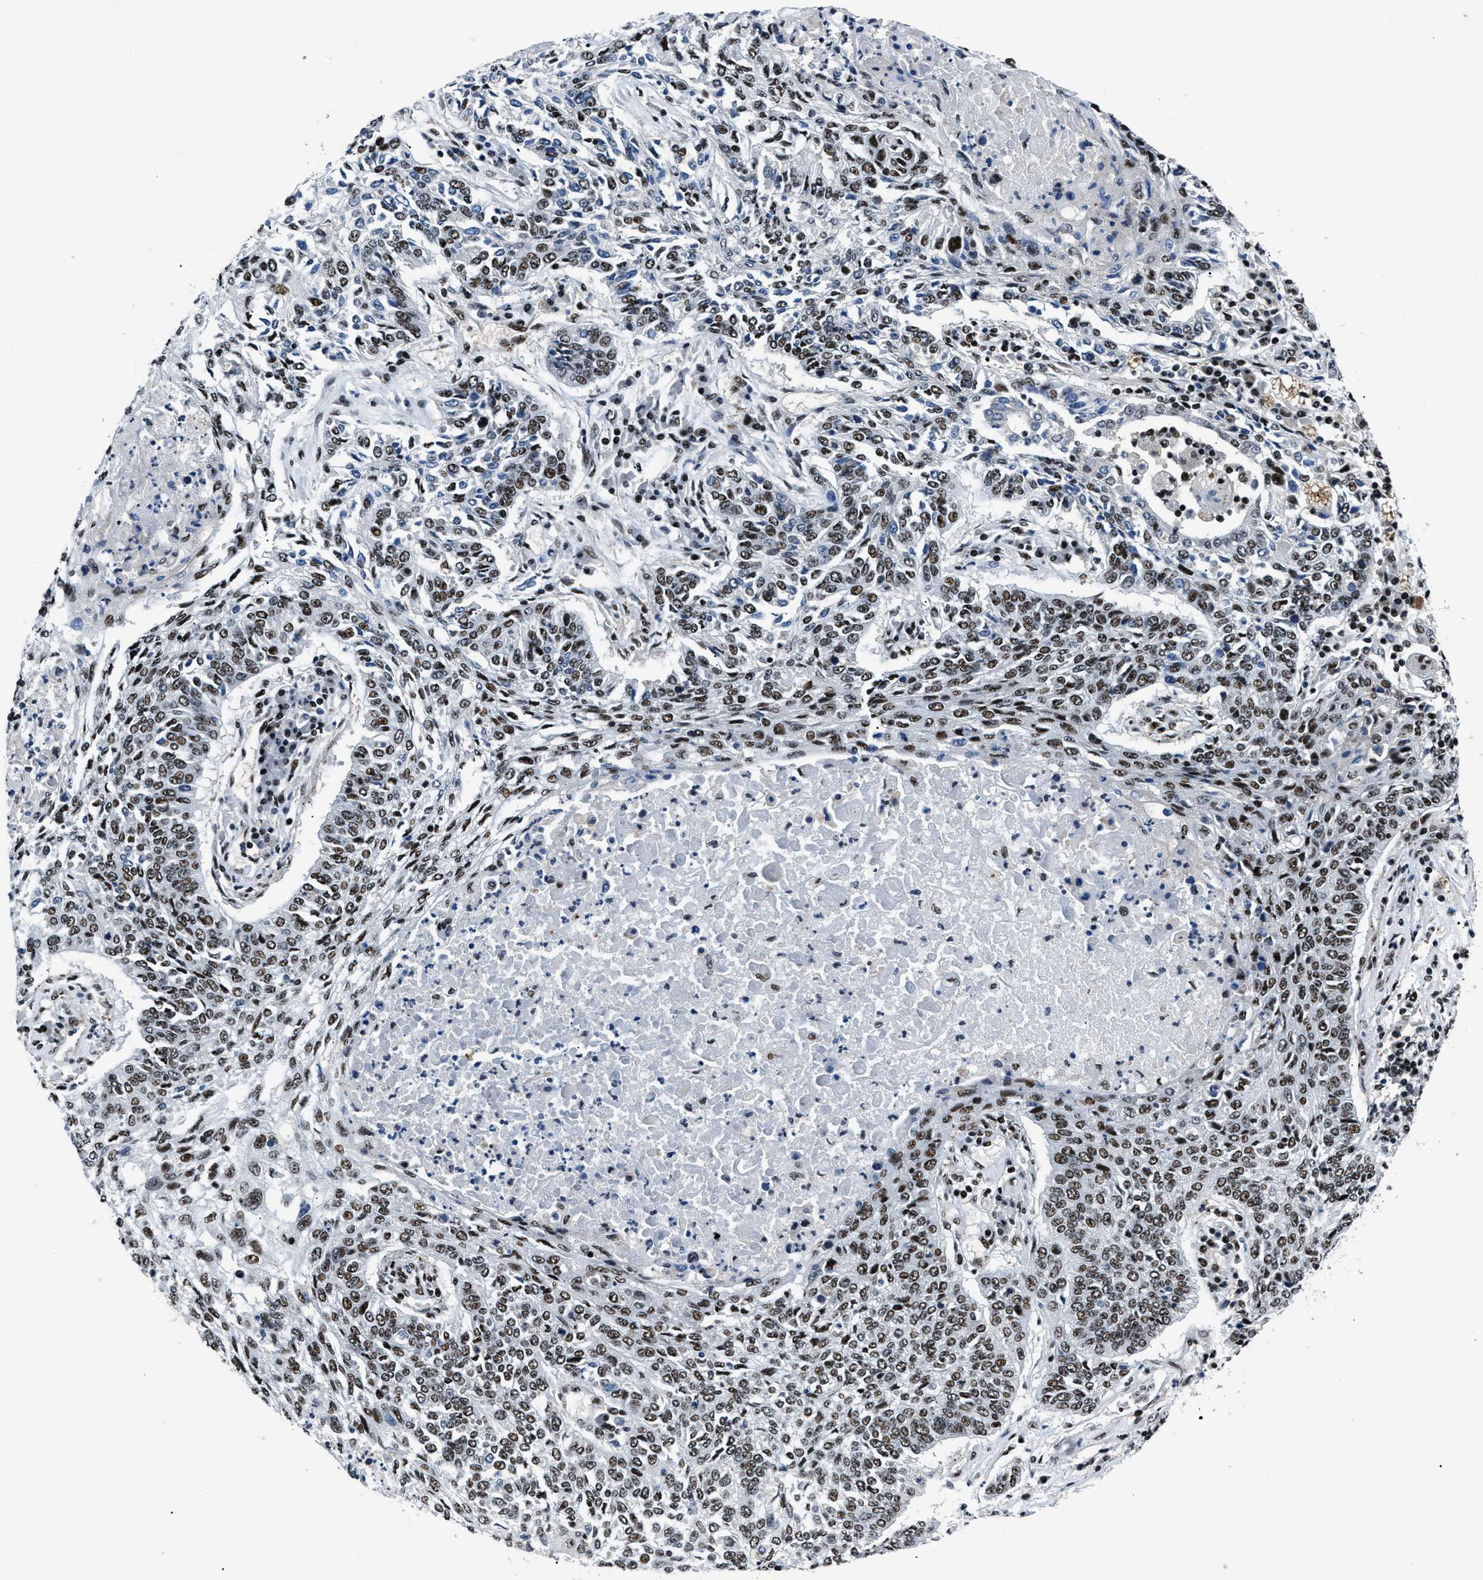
{"staining": {"intensity": "strong", "quantity": ">75%", "location": "nuclear"}, "tissue": "lung cancer", "cell_type": "Tumor cells", "image_type": "cancer", "snomed": [{"axis": "morphology", "description": "Normal tissue, NOS"}, {"axis": "morphology", "description": "Squamous cell carcinoma, NOS"}, {"axis": "topography", "description": "Cartilage tissue"}, {"axis": "topography", "description": "Bronchus"}, {"axis": "topography", "description": "Lung"}], "caption": "Human lung cancer (squamous cell carcinoma) stained for a protein (brown) exhibits strong nuclear positive staining in approximately >75% of tumor cells.", "gene": "SMARCB1", "patient": {"sex": "female", "age": 49}}